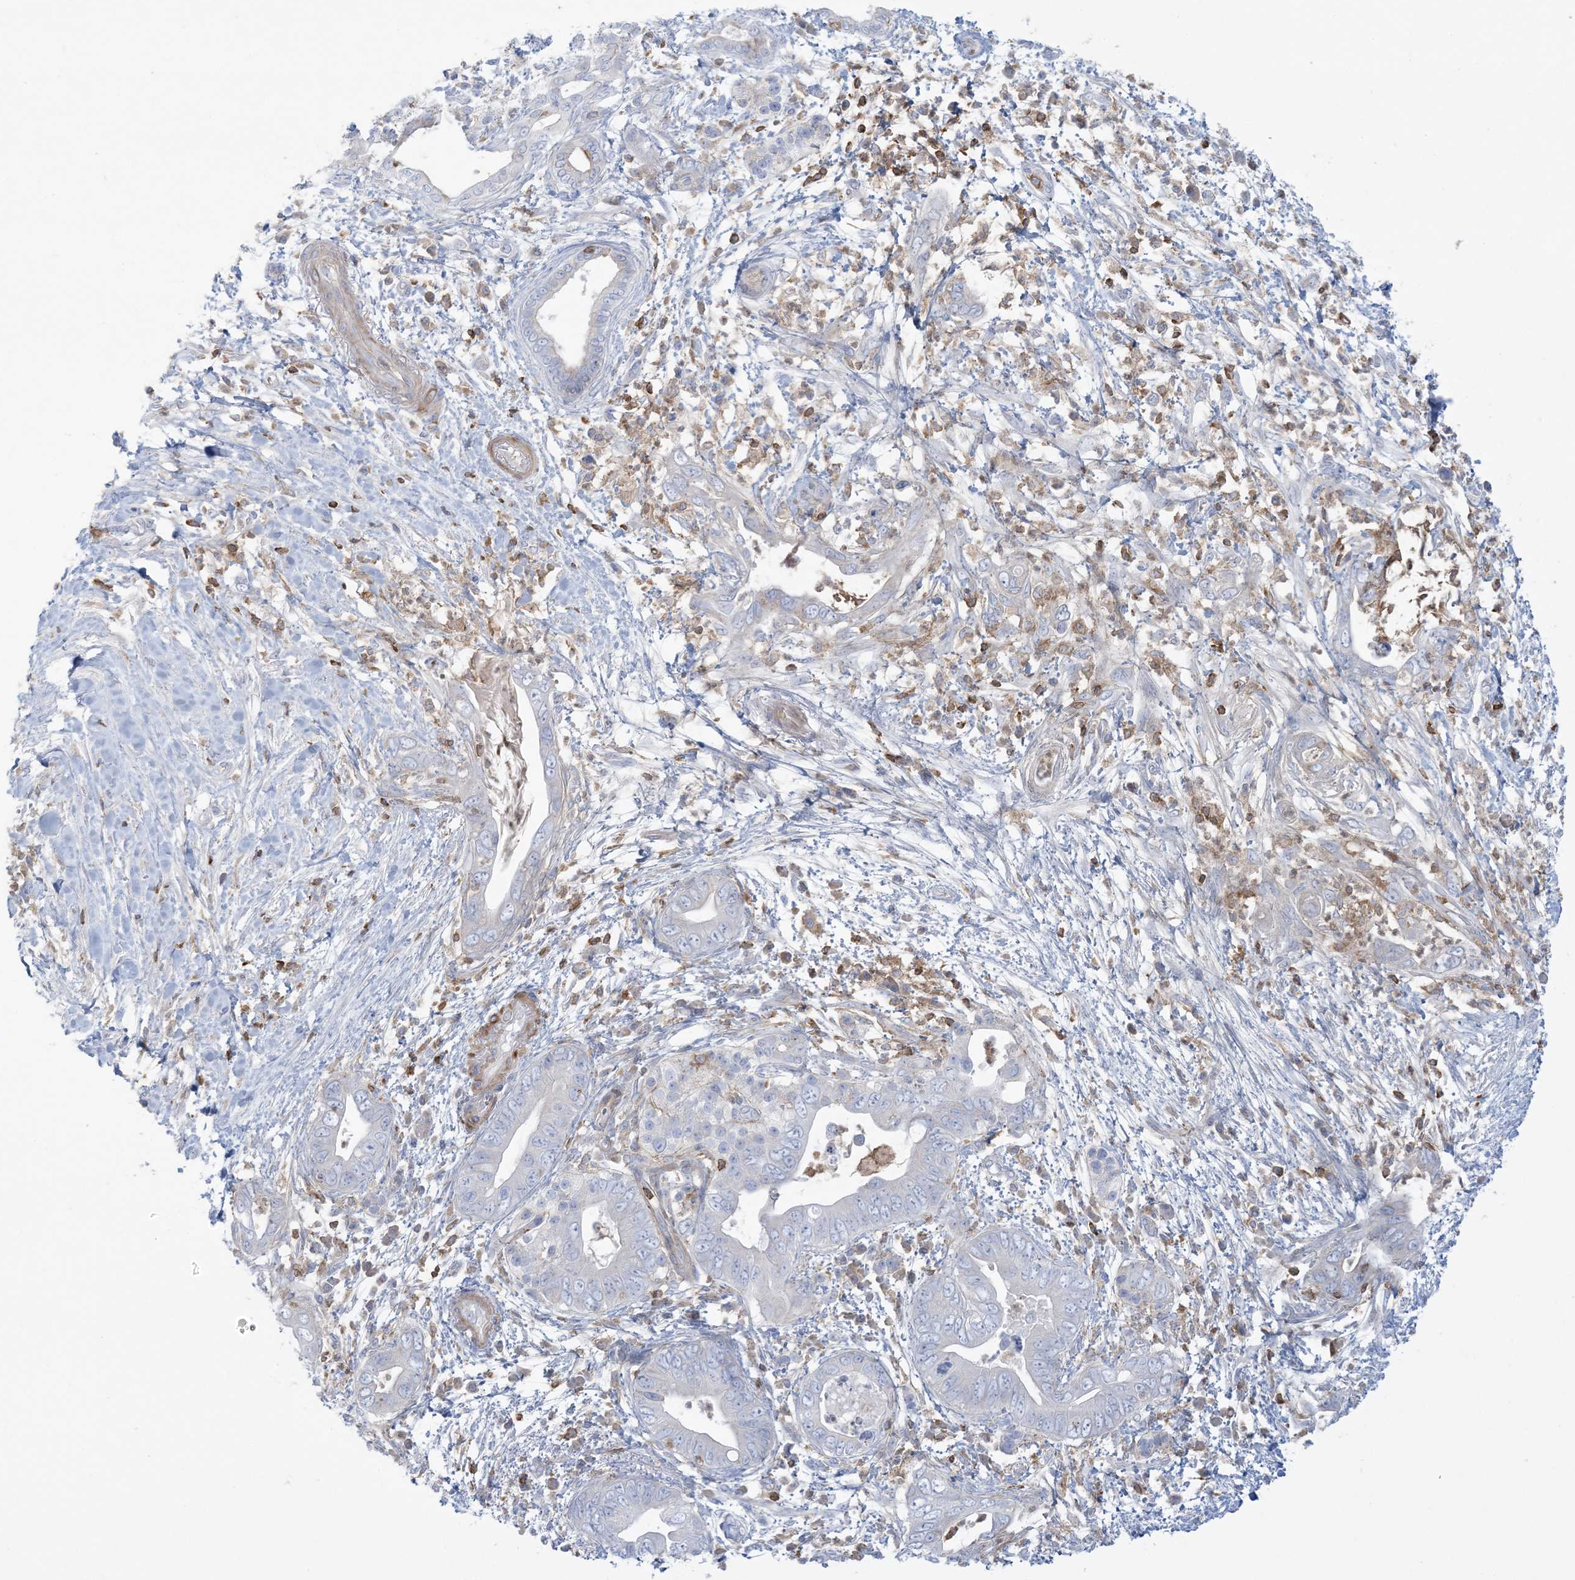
{"staining": {"intensity": "negative", "quantity": "none", "location": "none"}, "tissue": "pancreatic cancer", "cell_type": "Tumor cells", "image_type": "cancer", "snomed": [{"axis": "morphology", "description": "Adenocarcinoma, NOS"}, {"axis": "topography", "description": "Pancreas"}], "caption": "IHC of human adenocarcinoma (pancreatic) shows no positivity in tumor cells. (Brightfield microscopy of DAB (3,3'-diaminobenzidine) immunohistochemistry at high magnification).", "gene": "ARHGAP30", "patient": {"sex": "male", "age": 75}}